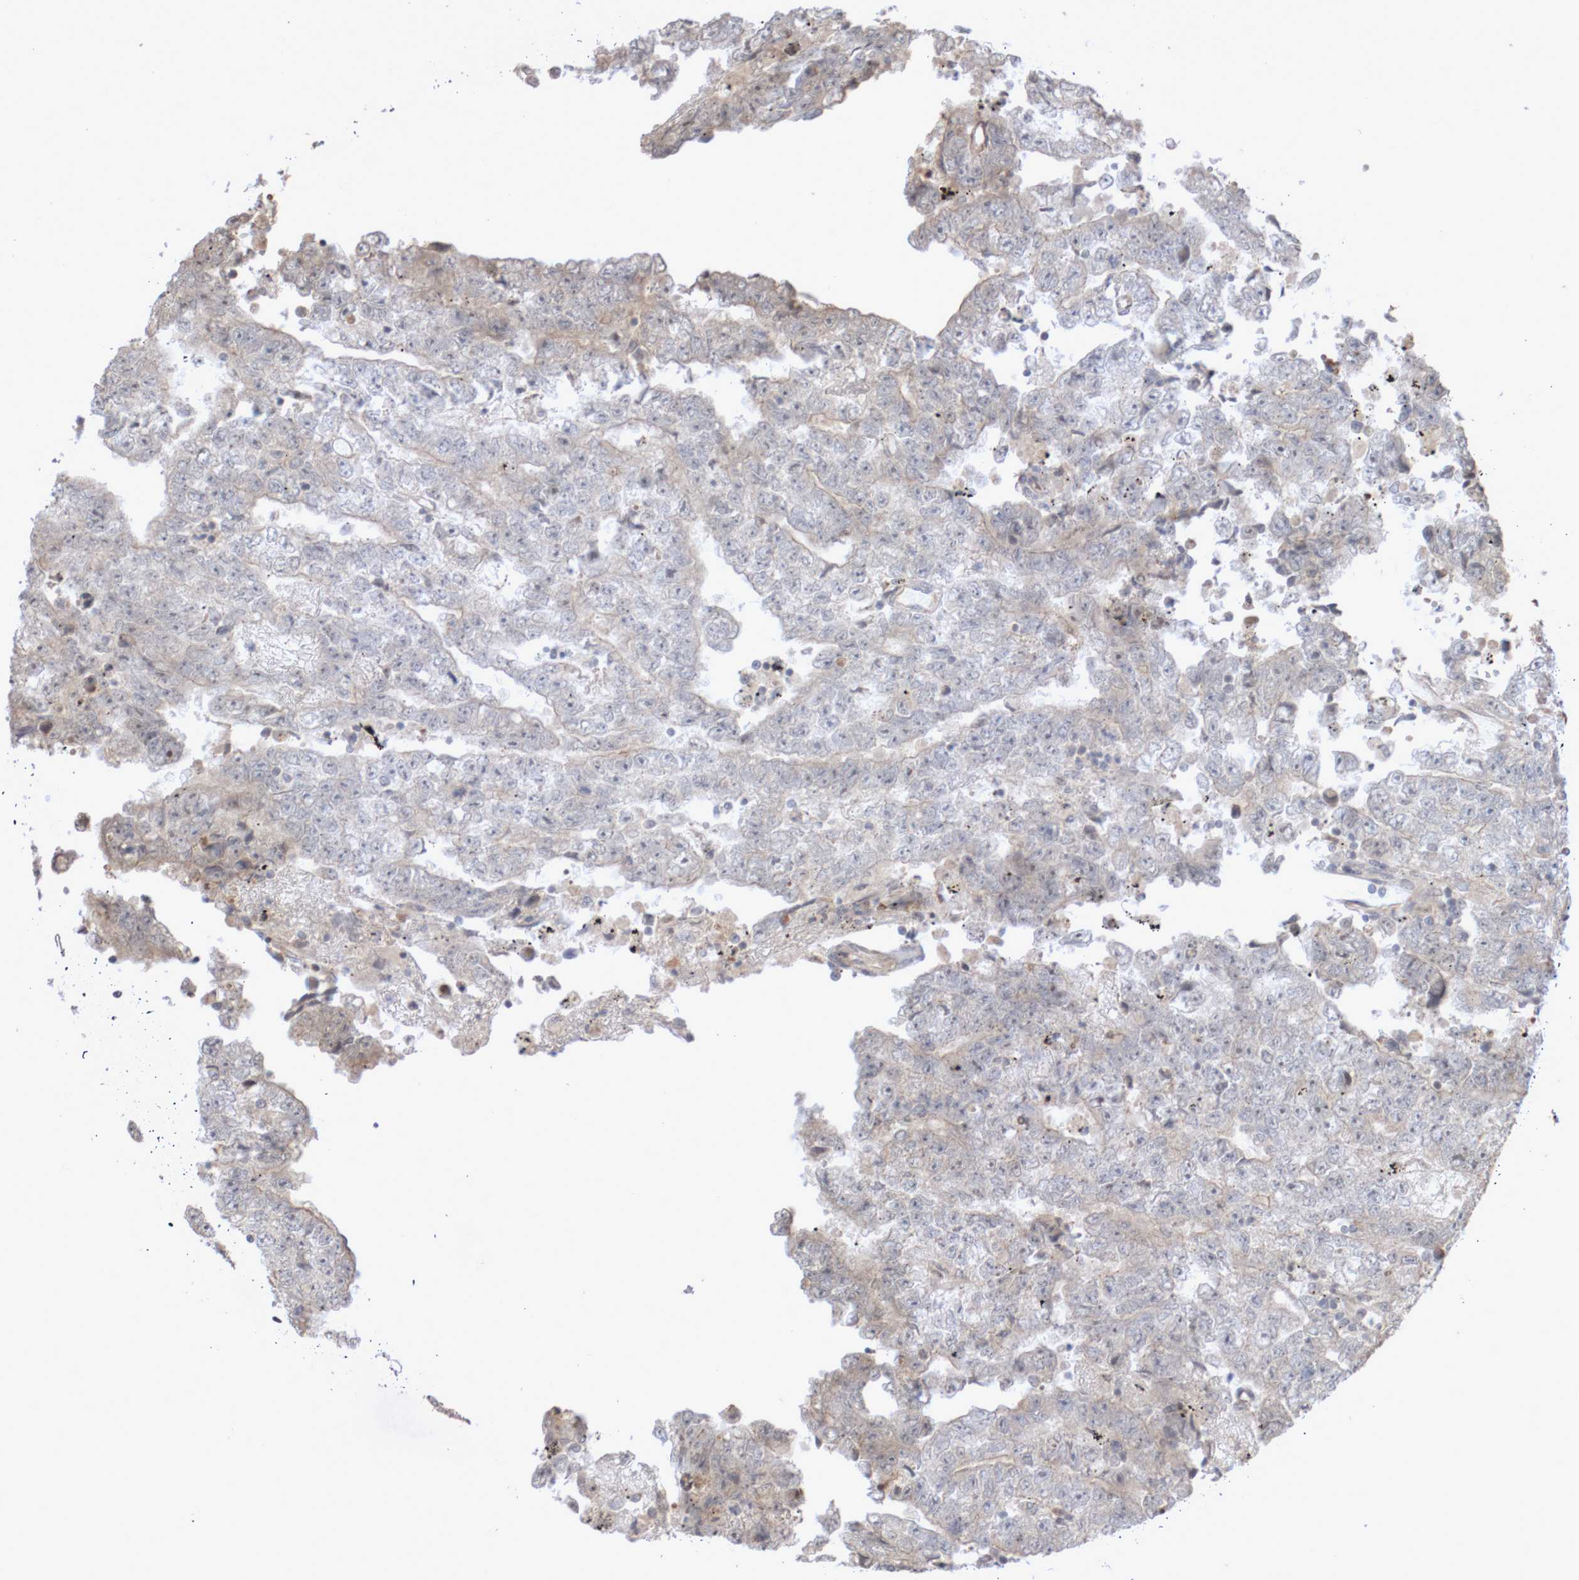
{"staining": {"intensity": "negative", "quantity": "none", "location": "none"}, "tissue": "testis cancer", "cell_type": "Tumor cells", "image_type": "cancer", "snomed": [{"axis": "morphology", "description": "Carcinoma, Embryonal, NOS"}, {"axis": "topography", "description": "Testis"}], "caption": "The immunohistochemistry (IHC) photomicrograph has no significant staining in tumor cells of testis cancer (embryonal carcinoma) tissue. Nuclei are stained in blue.", "gene": "DPH7", "patient": {"sex": "male", "age": 25}}